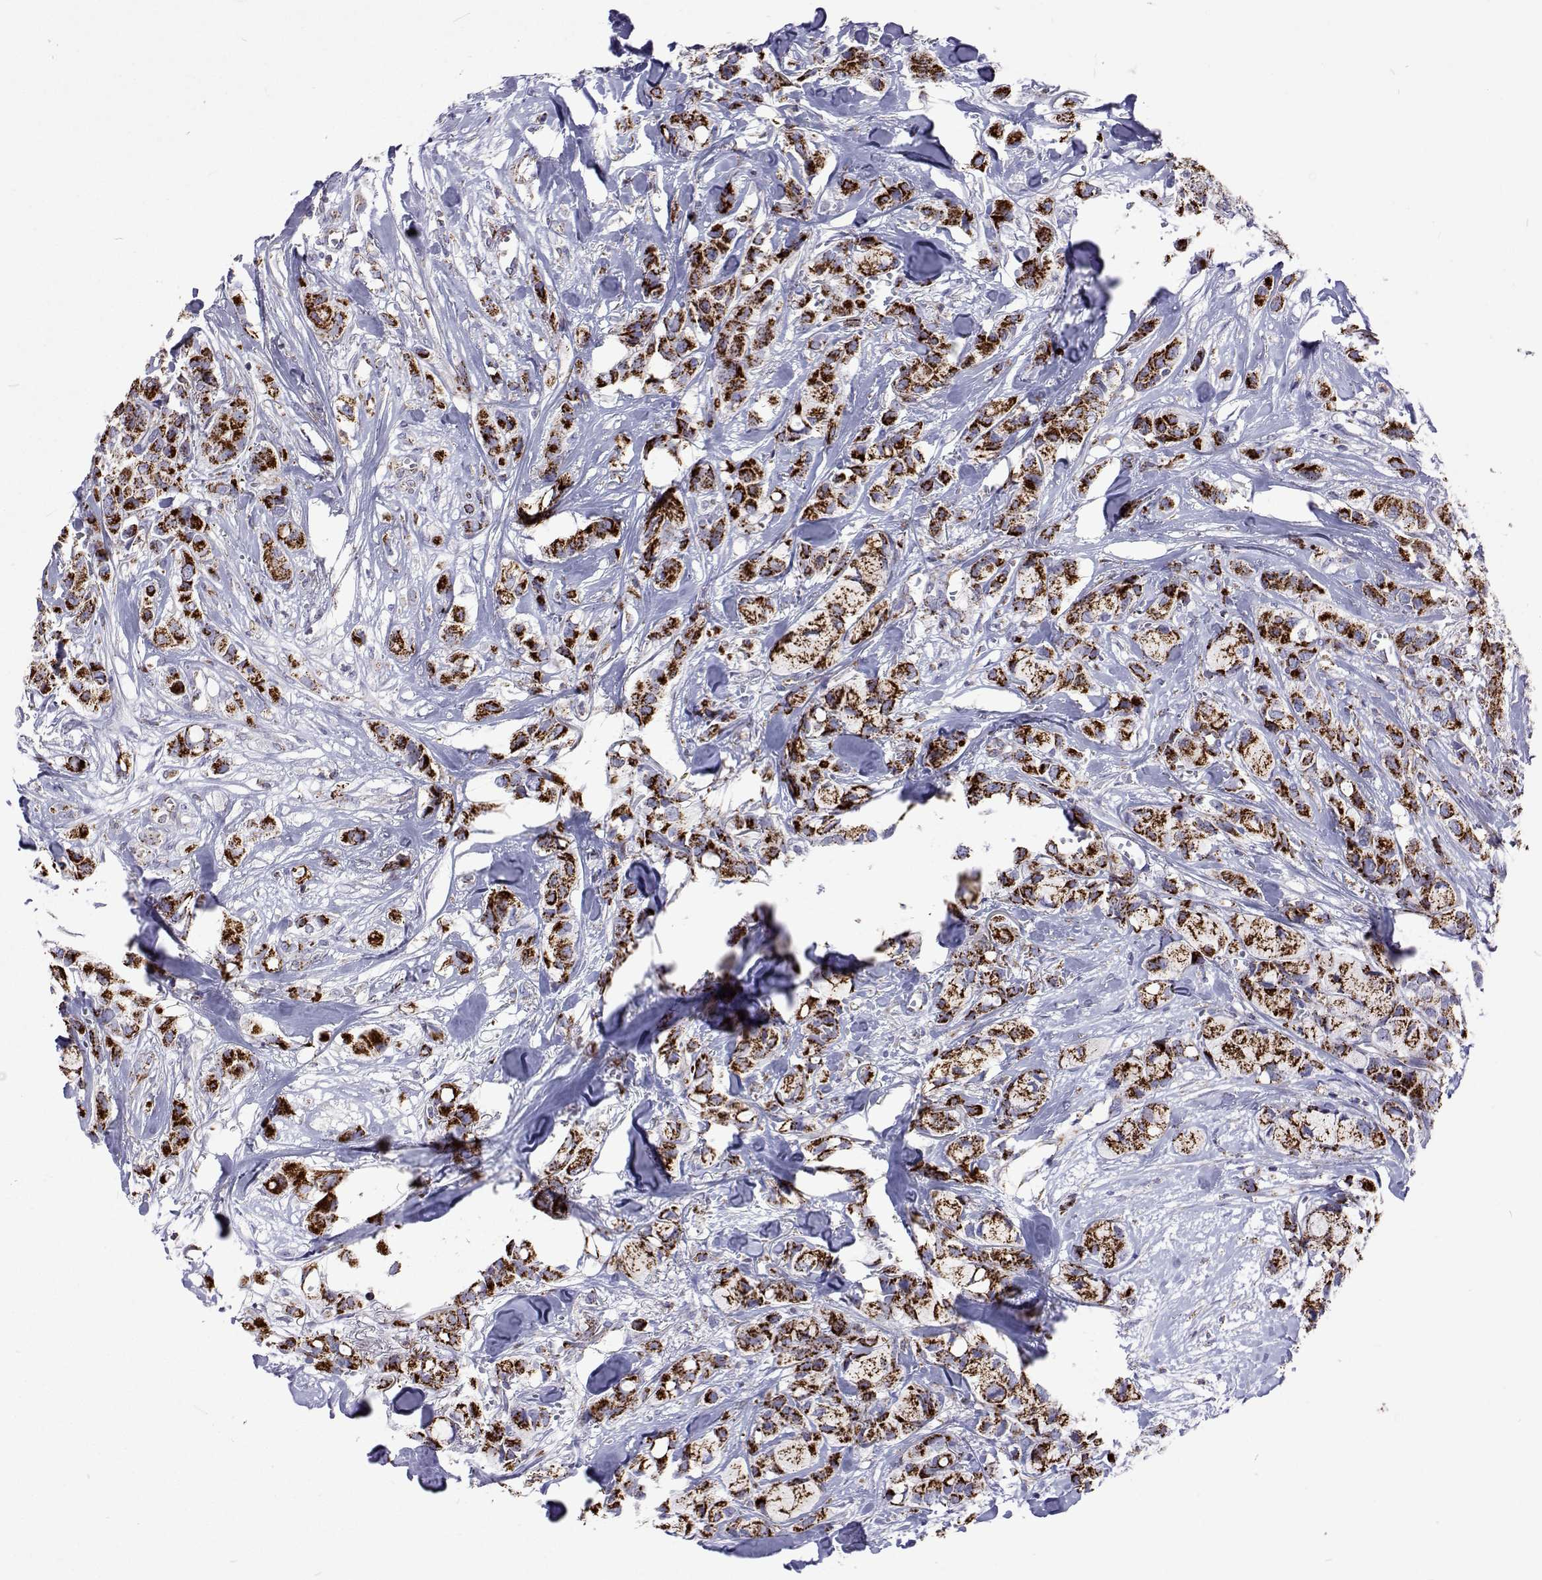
{"staining": {"intensity": "strong", "quantity": ">75%", "location": "cytoplasmic/membranous"}, "tissue": "breast cancer", "cell_type": "Tumor cells", "image_type": "cancer", "snomed": [{"axis": "morphology", "description": "Duct carcinoma"}, {"axis": "topography", "description": "Breast"}], "caption": "Immunohistochemical staining of human breast cancer demonstrates strong cytoplasmic/membranous protein staining in about >75% of tumor cells.", "gene": "MCCC2", "patient": {"sex": "female", "age": 85}}